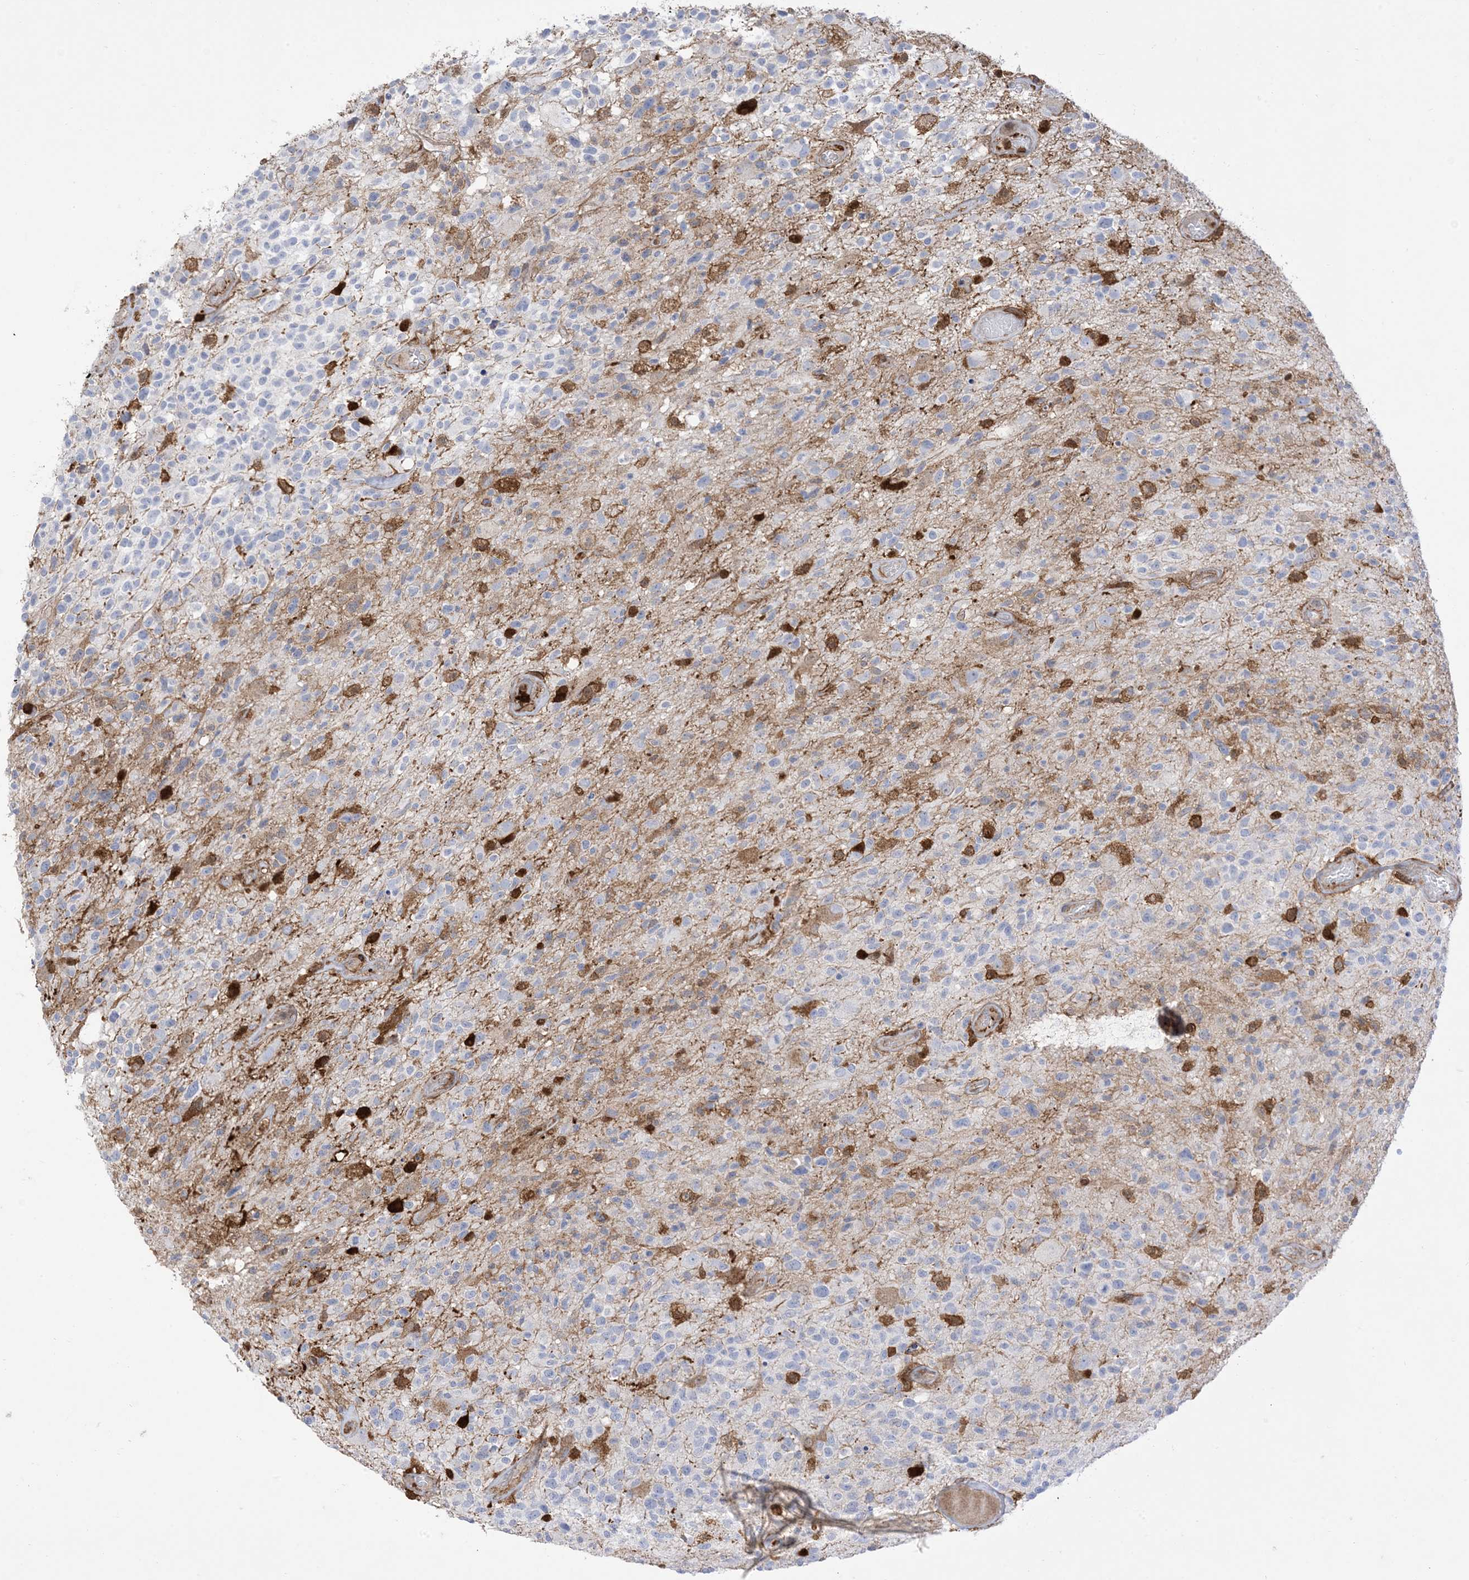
{"staining": {"intensity": "negative", "quantity": "none", "location": "none"}, "tissue": "glioma", "cell_type": "Tumor cells", "image_type": "cancer", "snomed": [{"axis": "morphology", "description": "Glioma, malignant, High grade"}, {"axis": "morphology", "description": "Glioblastoma, NOS"}, {"axis": "topography", "description": "Brain"}], "caption": "High magnification brightfield microscopy of glioma stained with DAB (3,3'-diaminobenzidine) (brown) and counterstained with hematoxylin (blue): tumor cells show no significant staining.", "gene": "GSN", "patient": {"sex": "male", "age": 60}}